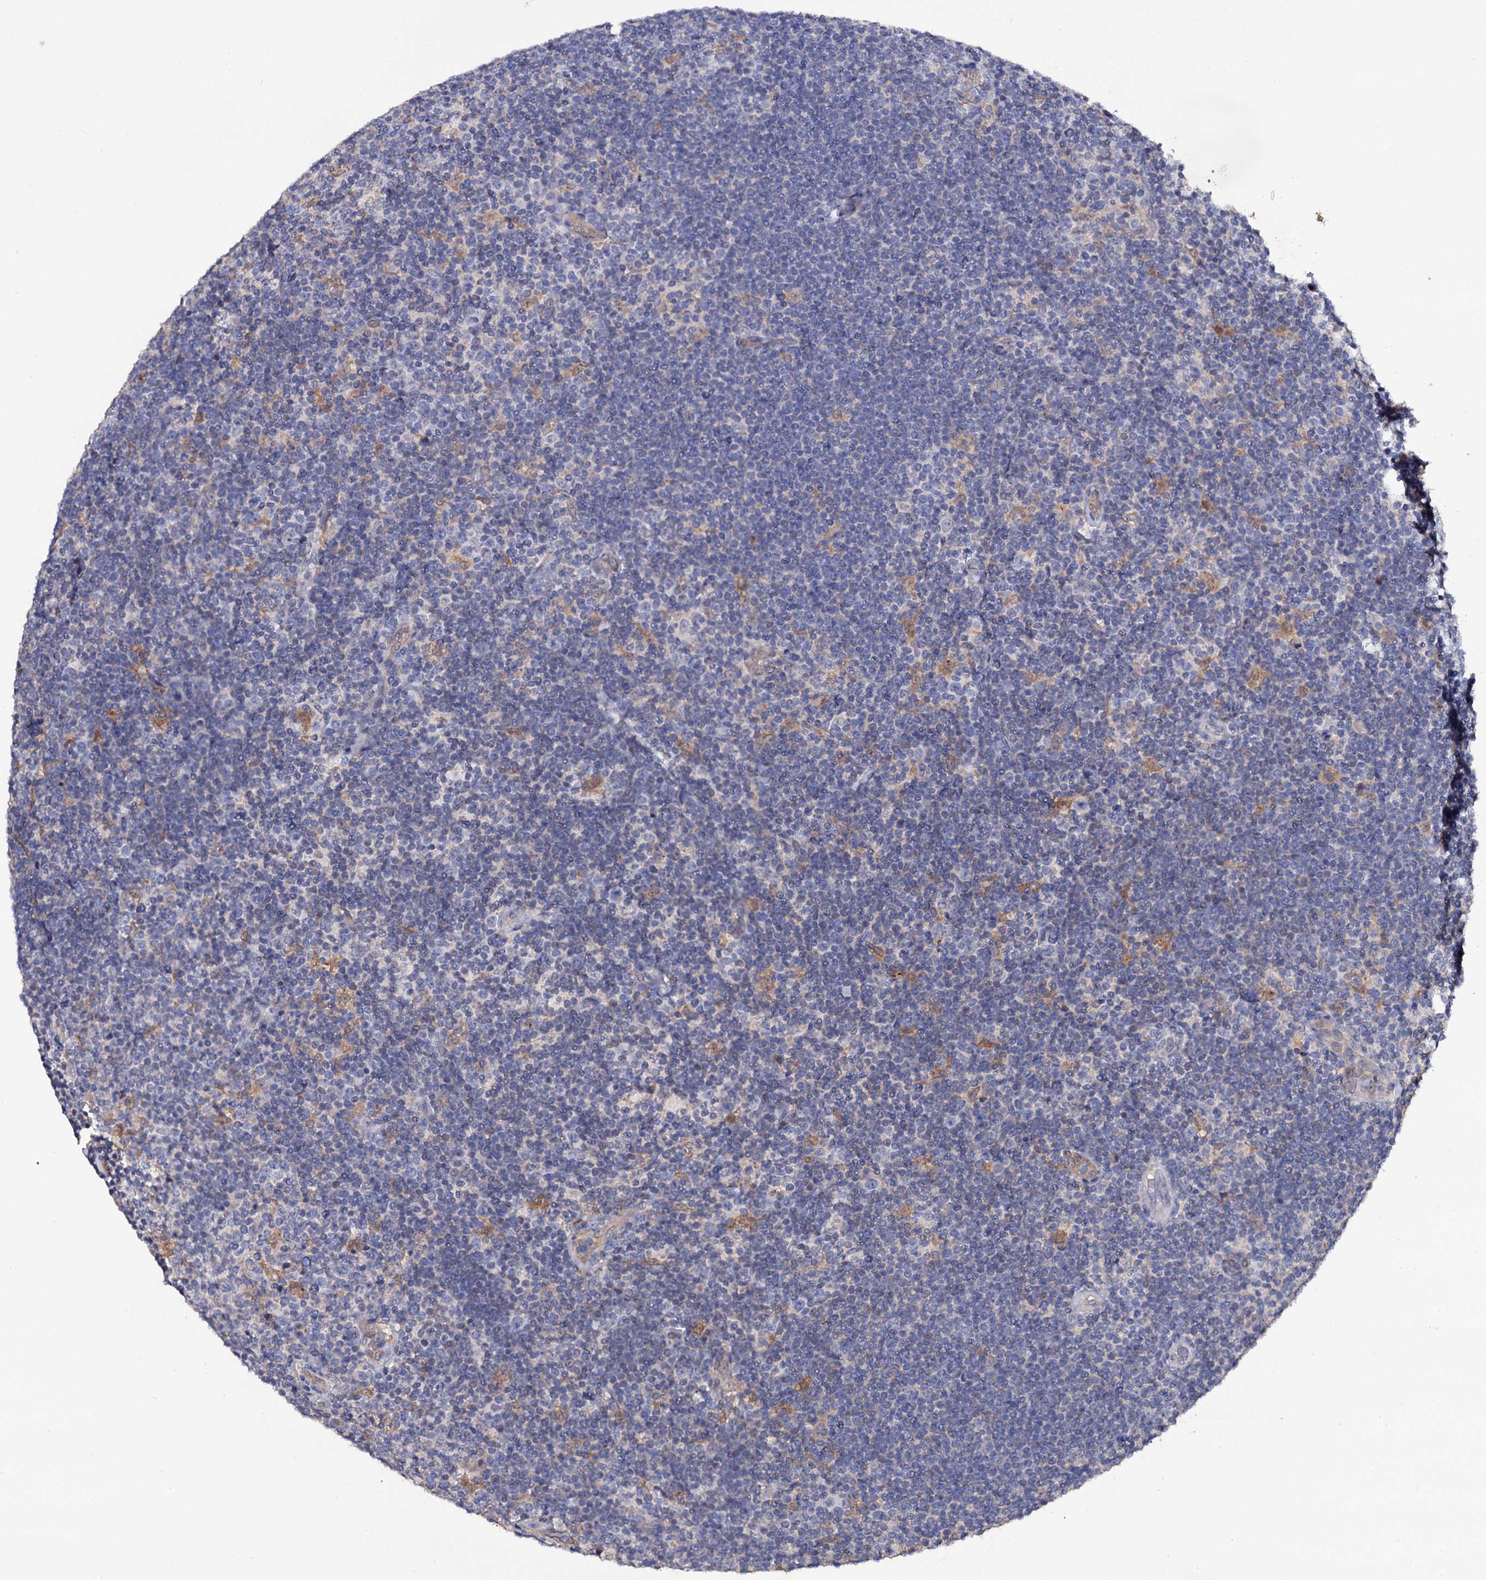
{"staining": {"intensity": "negative", "quantity": "none", "location": "none"}, "tissue": "lymphoma", "cell_type": "Tumor cells", "image_type": "cancer", "snomed": [{"axis": "morphology", "description": "Hodgkin's disease, NOS"}, {"axis": "topography", "description": "Lymph node"}], "caption": "Hodgkin's disease was stained to show a protein in brown. There is no significant expression in tumor cells.", "gene": "CRYL1", "patient": {"sex": "female", "age": 57}}